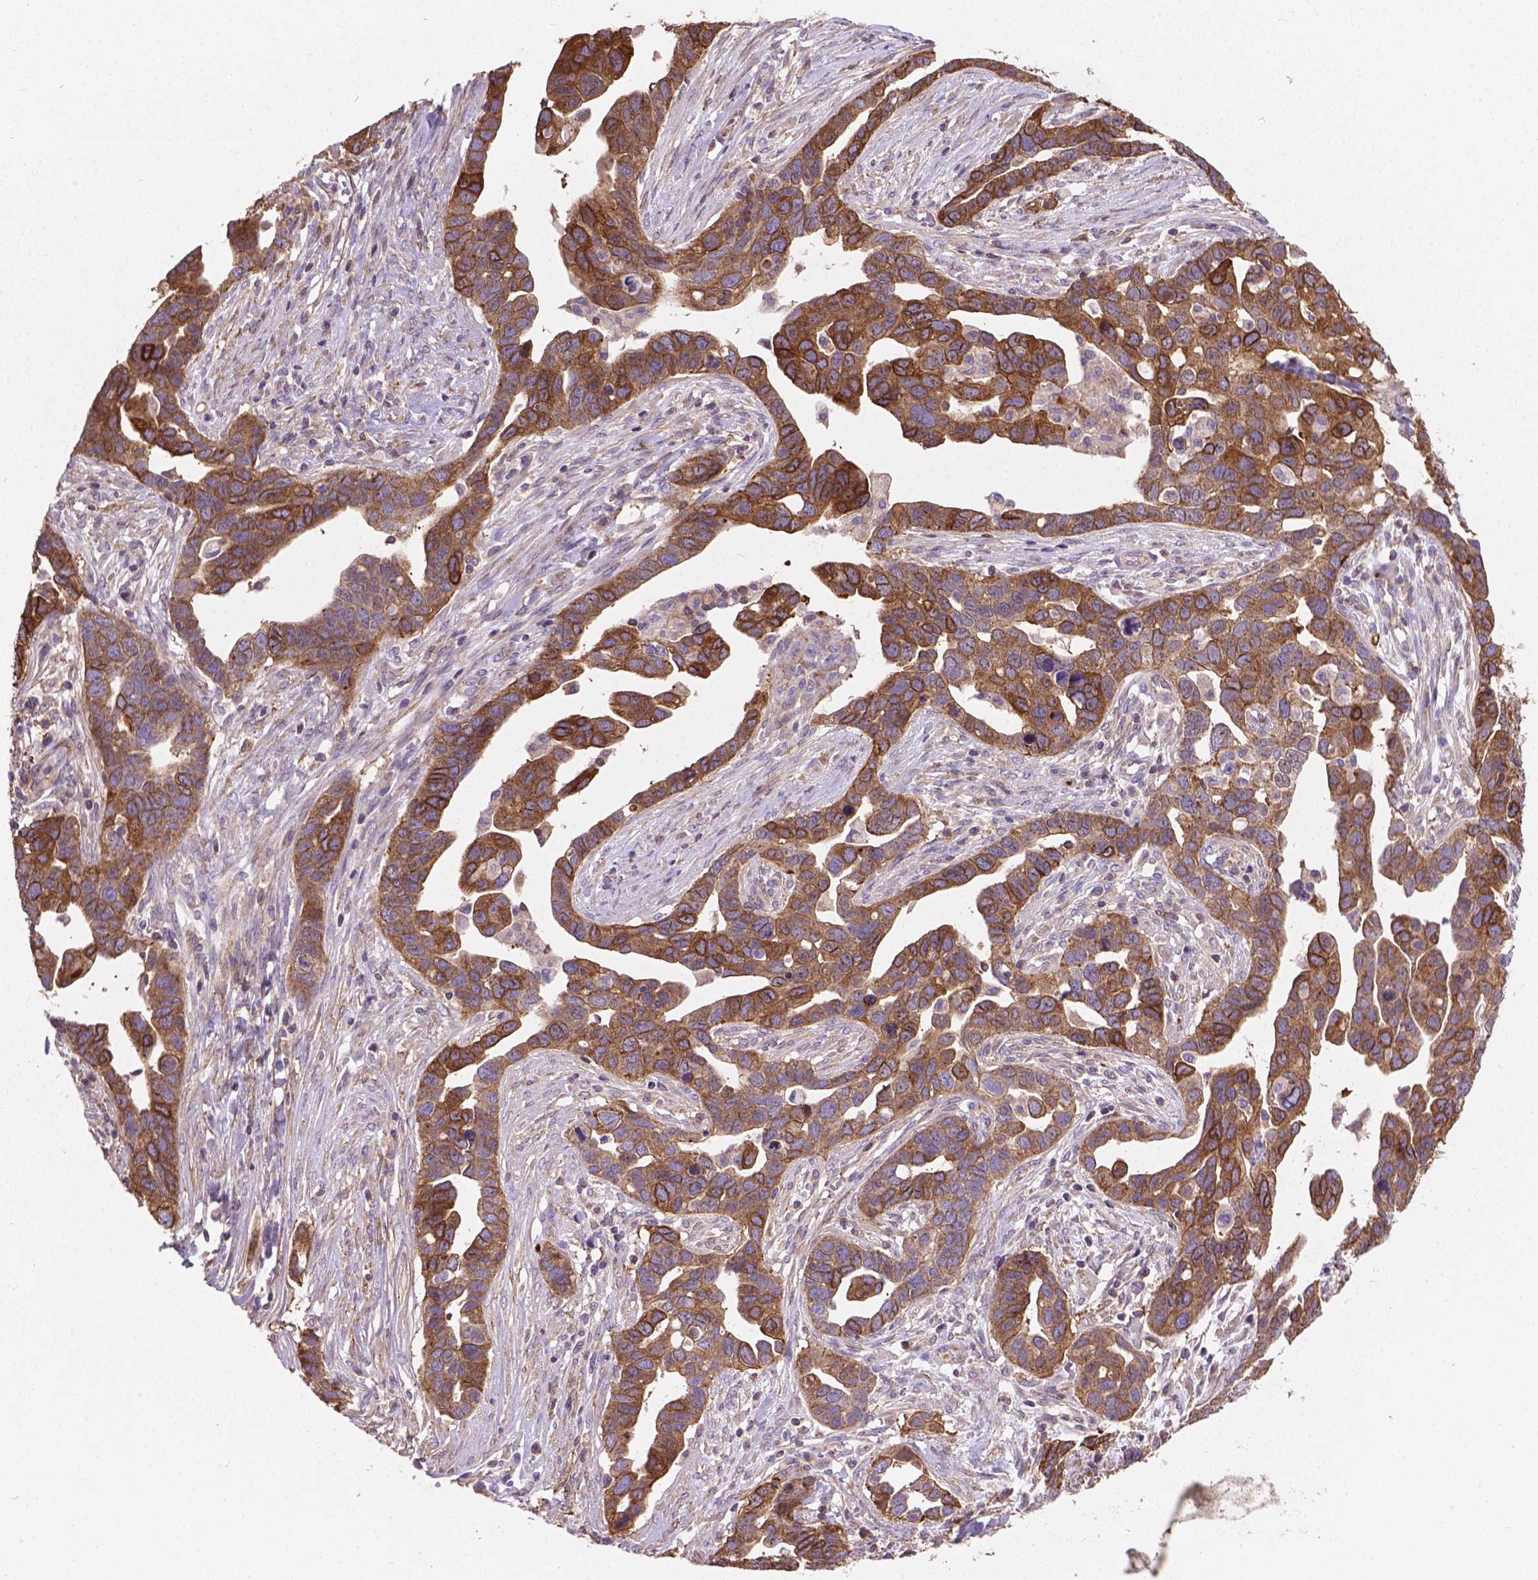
{"staining": {"intensity": "moderate", "quantity": ">75%", "location": "cytoplasmic/membranous"}, "tissue": "ovarian cancer", "cell_type": "Tumor cells", "image_type": "cancer", "snomed": [{"axis": "morphology", "description": "Cystadenocarcinoma, serous, NOS"}, {"axis": "topography", "description": "Ovary"}], "caption": "A brown stain labels moderate cytoplasmic/membranous staining of a protein in human ovarian cancer tumor cells.", "gene": "TCAF1", "patient": {"sex": "female", "age": 54}}